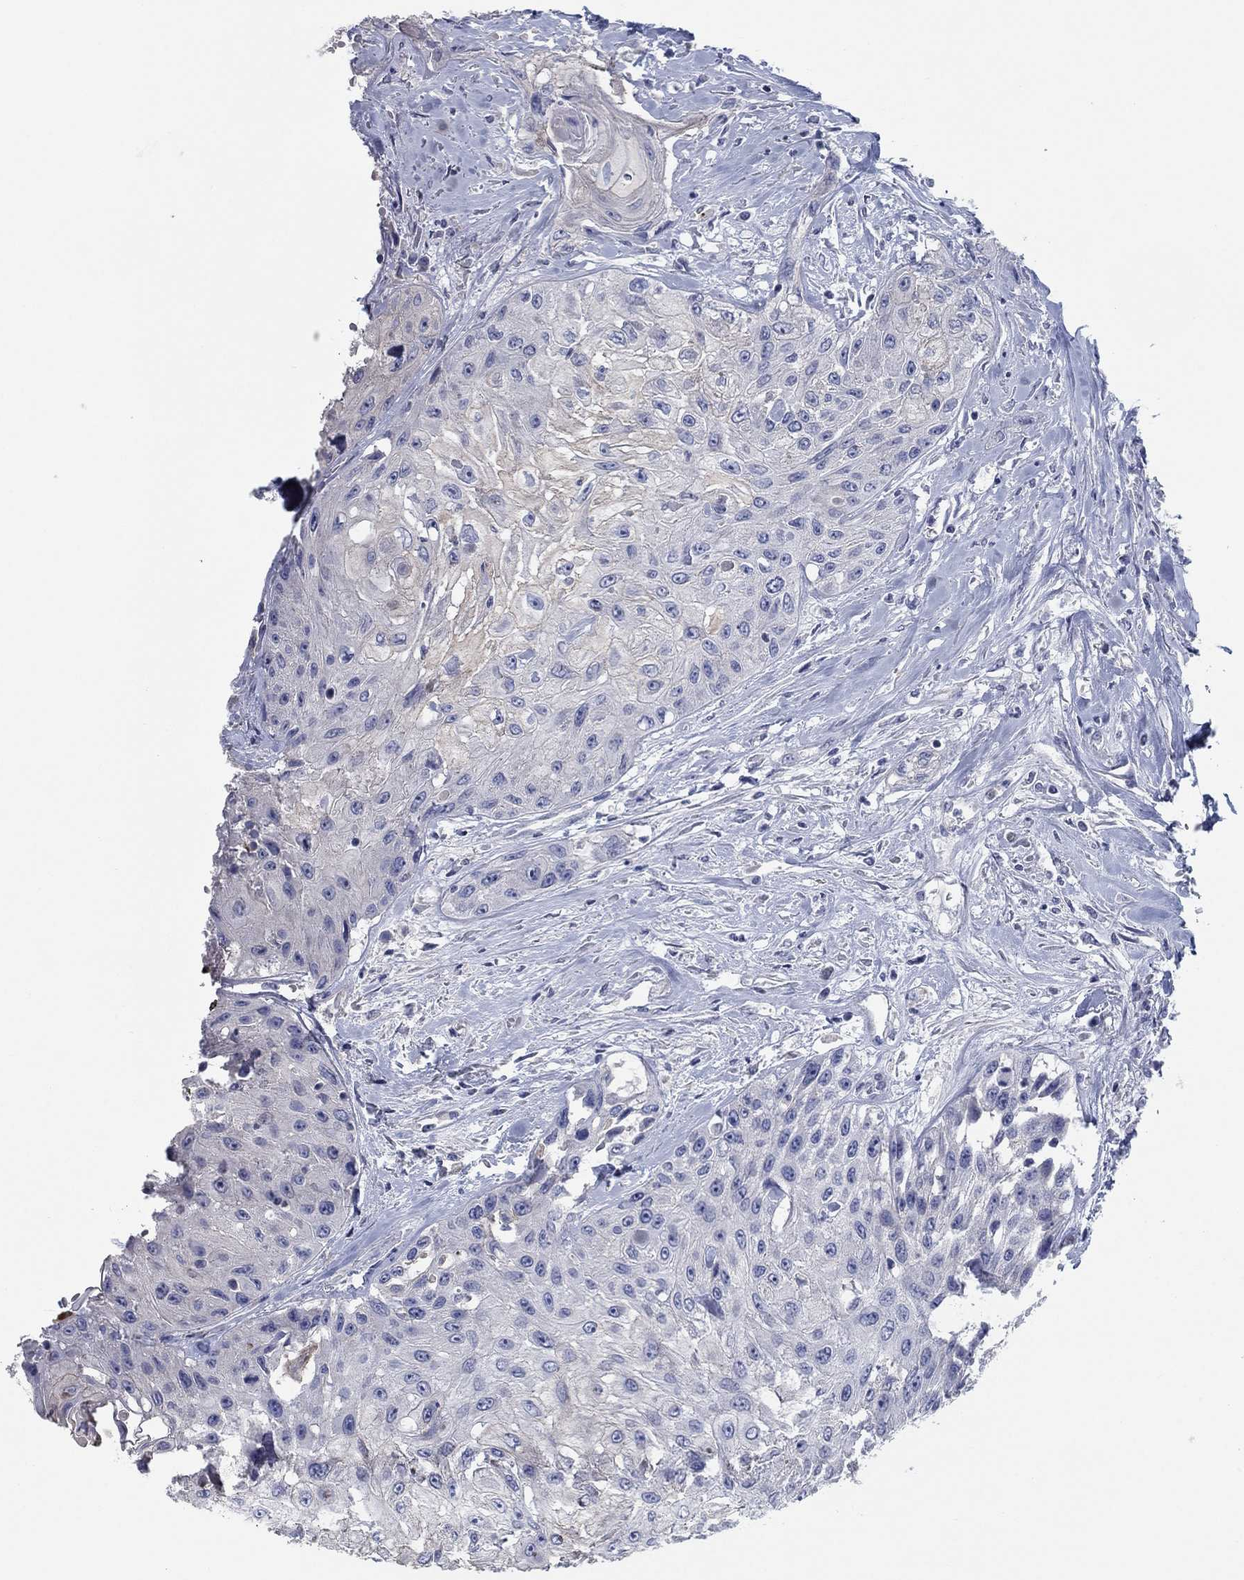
{"staining": {"intensity": "negative", "quantity": "none", "location": "none"}, "tissue": "head and neck cancer", "cell_type": "Tumor cells", "image_type": "cancer", "snomed": [{"axis": "morphology", "description": "Normal tissue, NOS"}, {"axis": "morphology", "description": "Squamous cell carcinoma, NOS"}, {"axis": "topography", "description": "Oral tissue"}, {"axis": "topography", "description": "Peripheral nerve tissue"}, {"axis": "topography", "description": "Head-Neck"}], "caption": "The image reveals no staining of tumor cells in squamous cell carcinoma (head and neck).", "gene": "APOC3", "patient": {"sex": "female", "age": 59}}